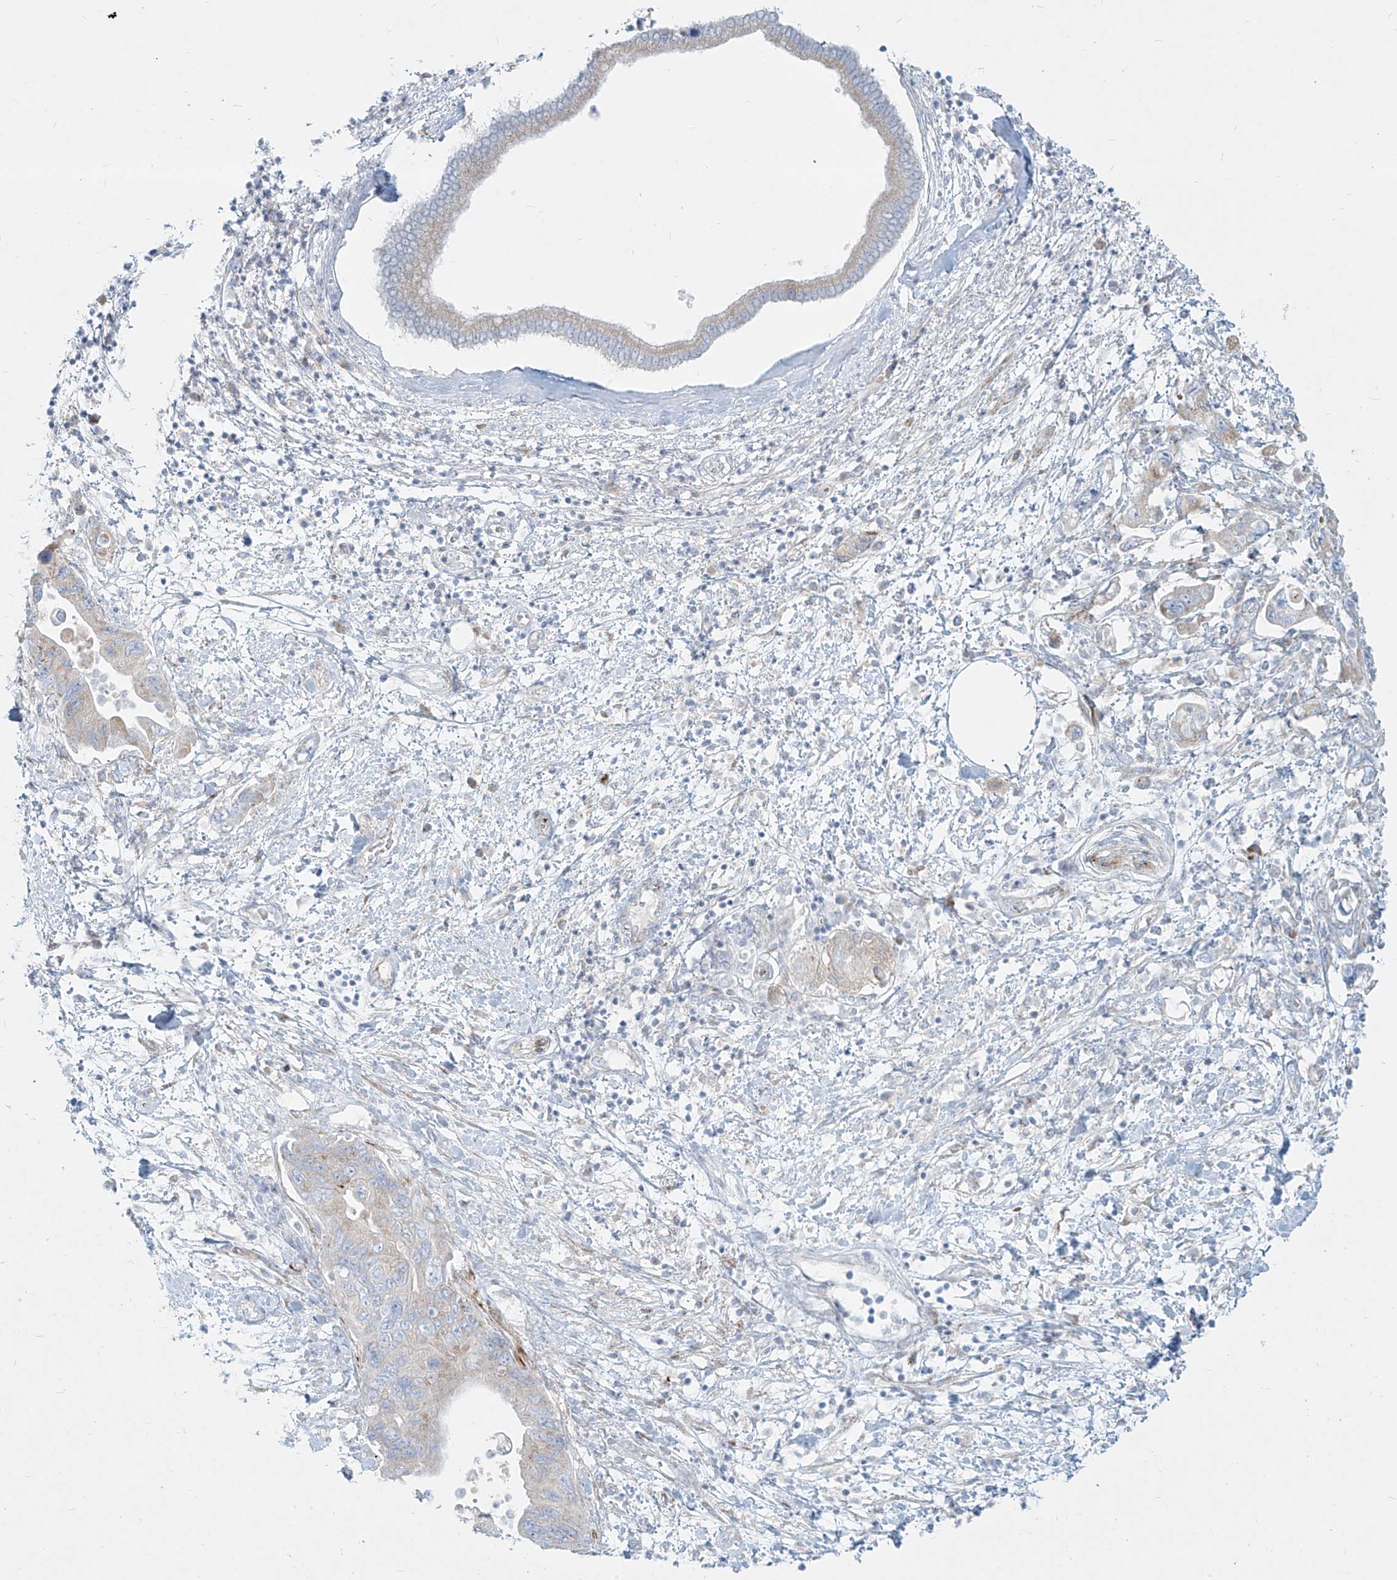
{"staining": {"intensity": "negative", "quantity": "none", "location": "none"}, "tissue": "pancreatic cancer", "cell_type": "Tumor cells", "image_type": "cancer", "snomed": [{"axis": "morphology", "description": "Adenocarcinoma, NOS"}, {"axis": "topography", "description": "Pancreas"}], "caption": "Protein analysis of adenocarcinoma (pancreatic) demonstrates no significant expression in tumor cells.", "gene": "MTX2", "patient": {"sex": "female", "age": 73}}